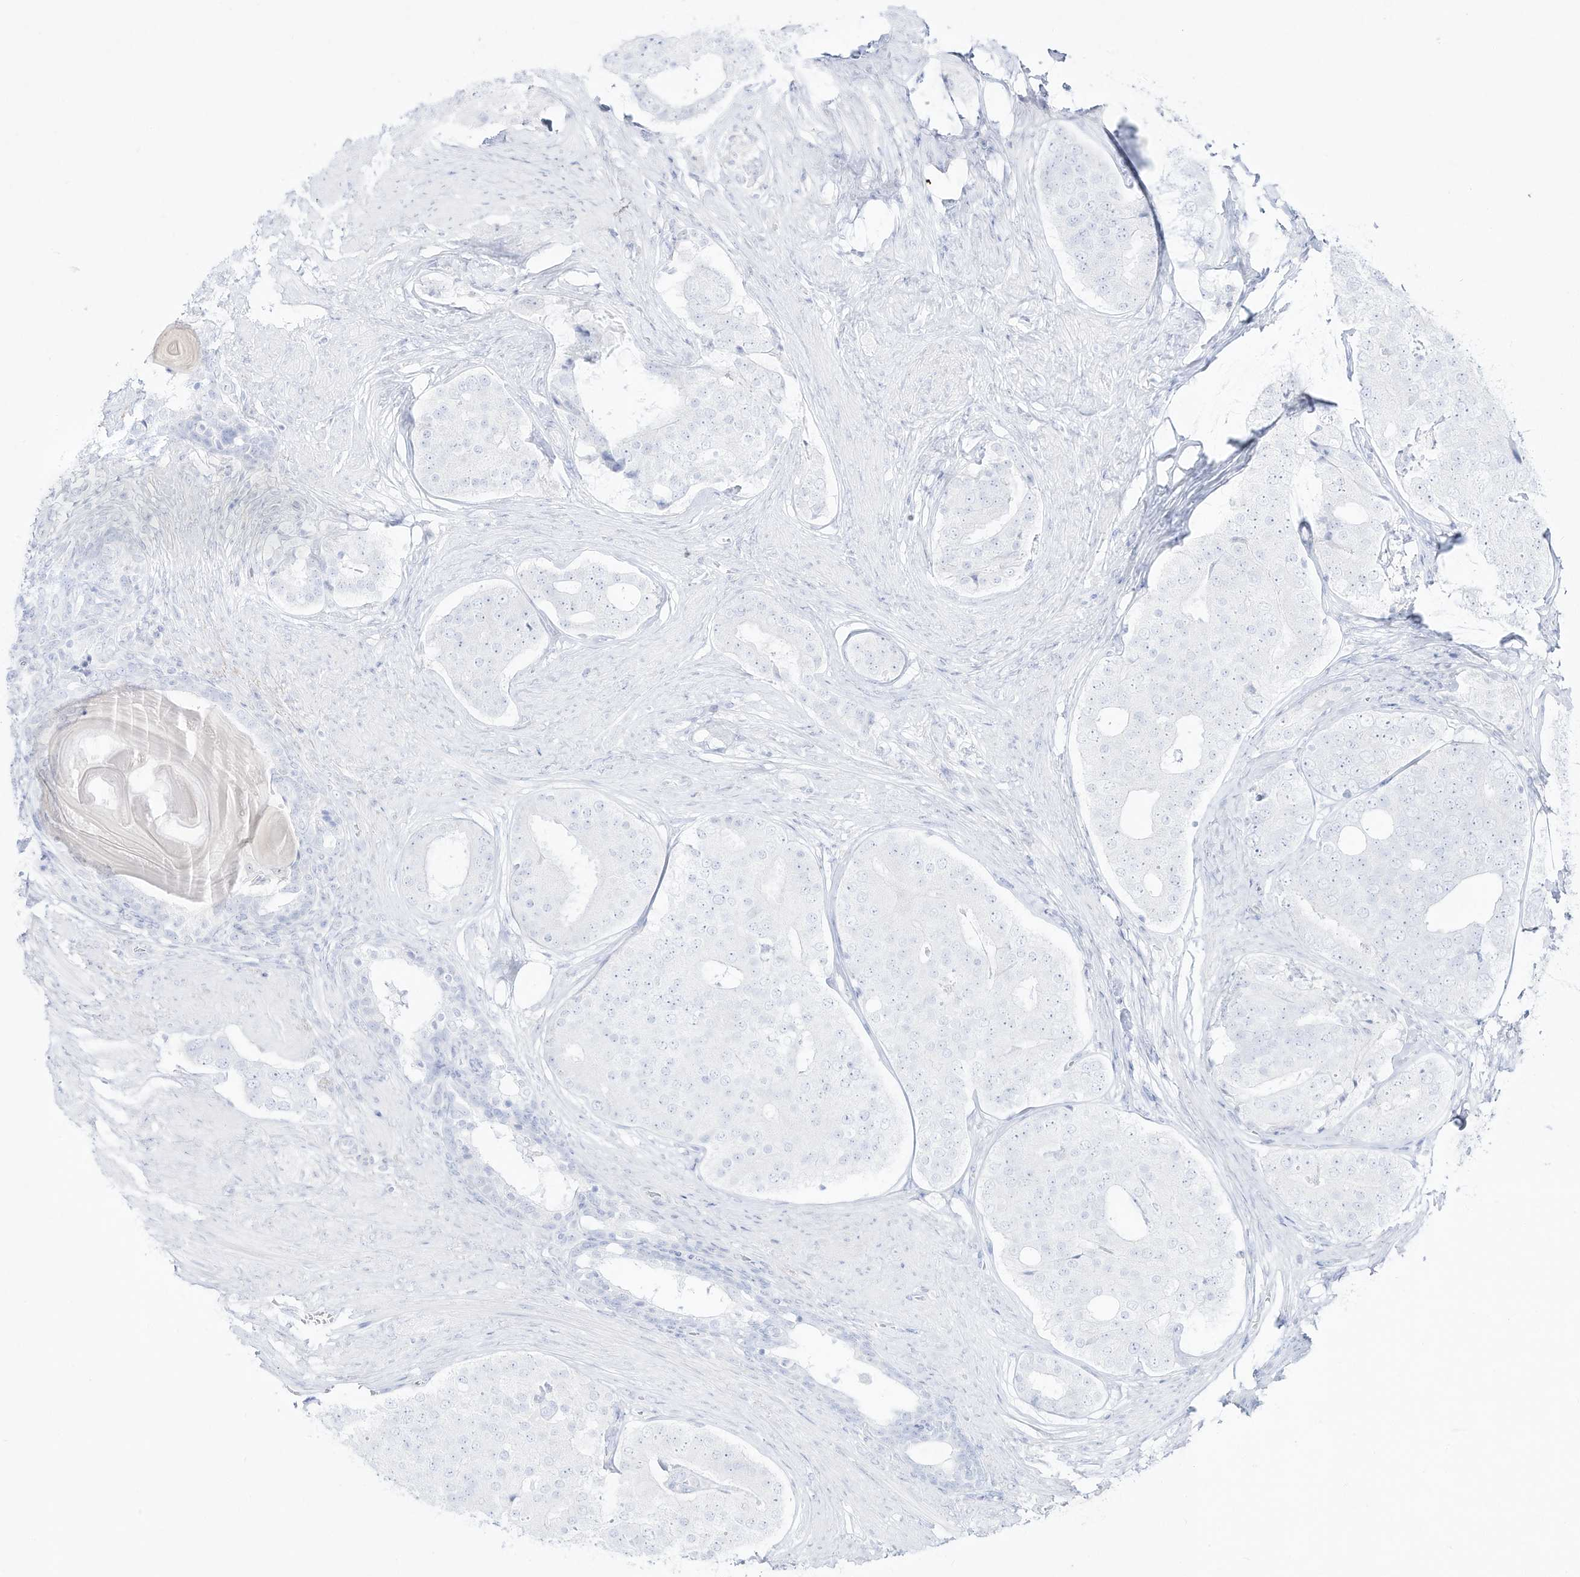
{"staining": {"intensity": "negative", "quantity": "none", "location": "none"}, "tissue": "prostate cancer", "cell_type": "Tumor cells", "image_type": "cancer", "snomed": [{"axis": "morphology", "description": "Adenocarcinoma, High grade"}, {"axis": "topography", "description": "Prostate"}], "caption": "This image is of prostate adenocarcinoma (high-grade) stained with immunohistochemistry to label a protein in brown with the nuclei are counter-stained blue. There is no expression in tumor cells. Brightfield microscopy of immunohistochemistry (IHC) stained with DAB (brown) and hematoxylin (blue), captured at high magnification.", "gene": "DMKN", "patient": {"sex": "male", "age": 56}}